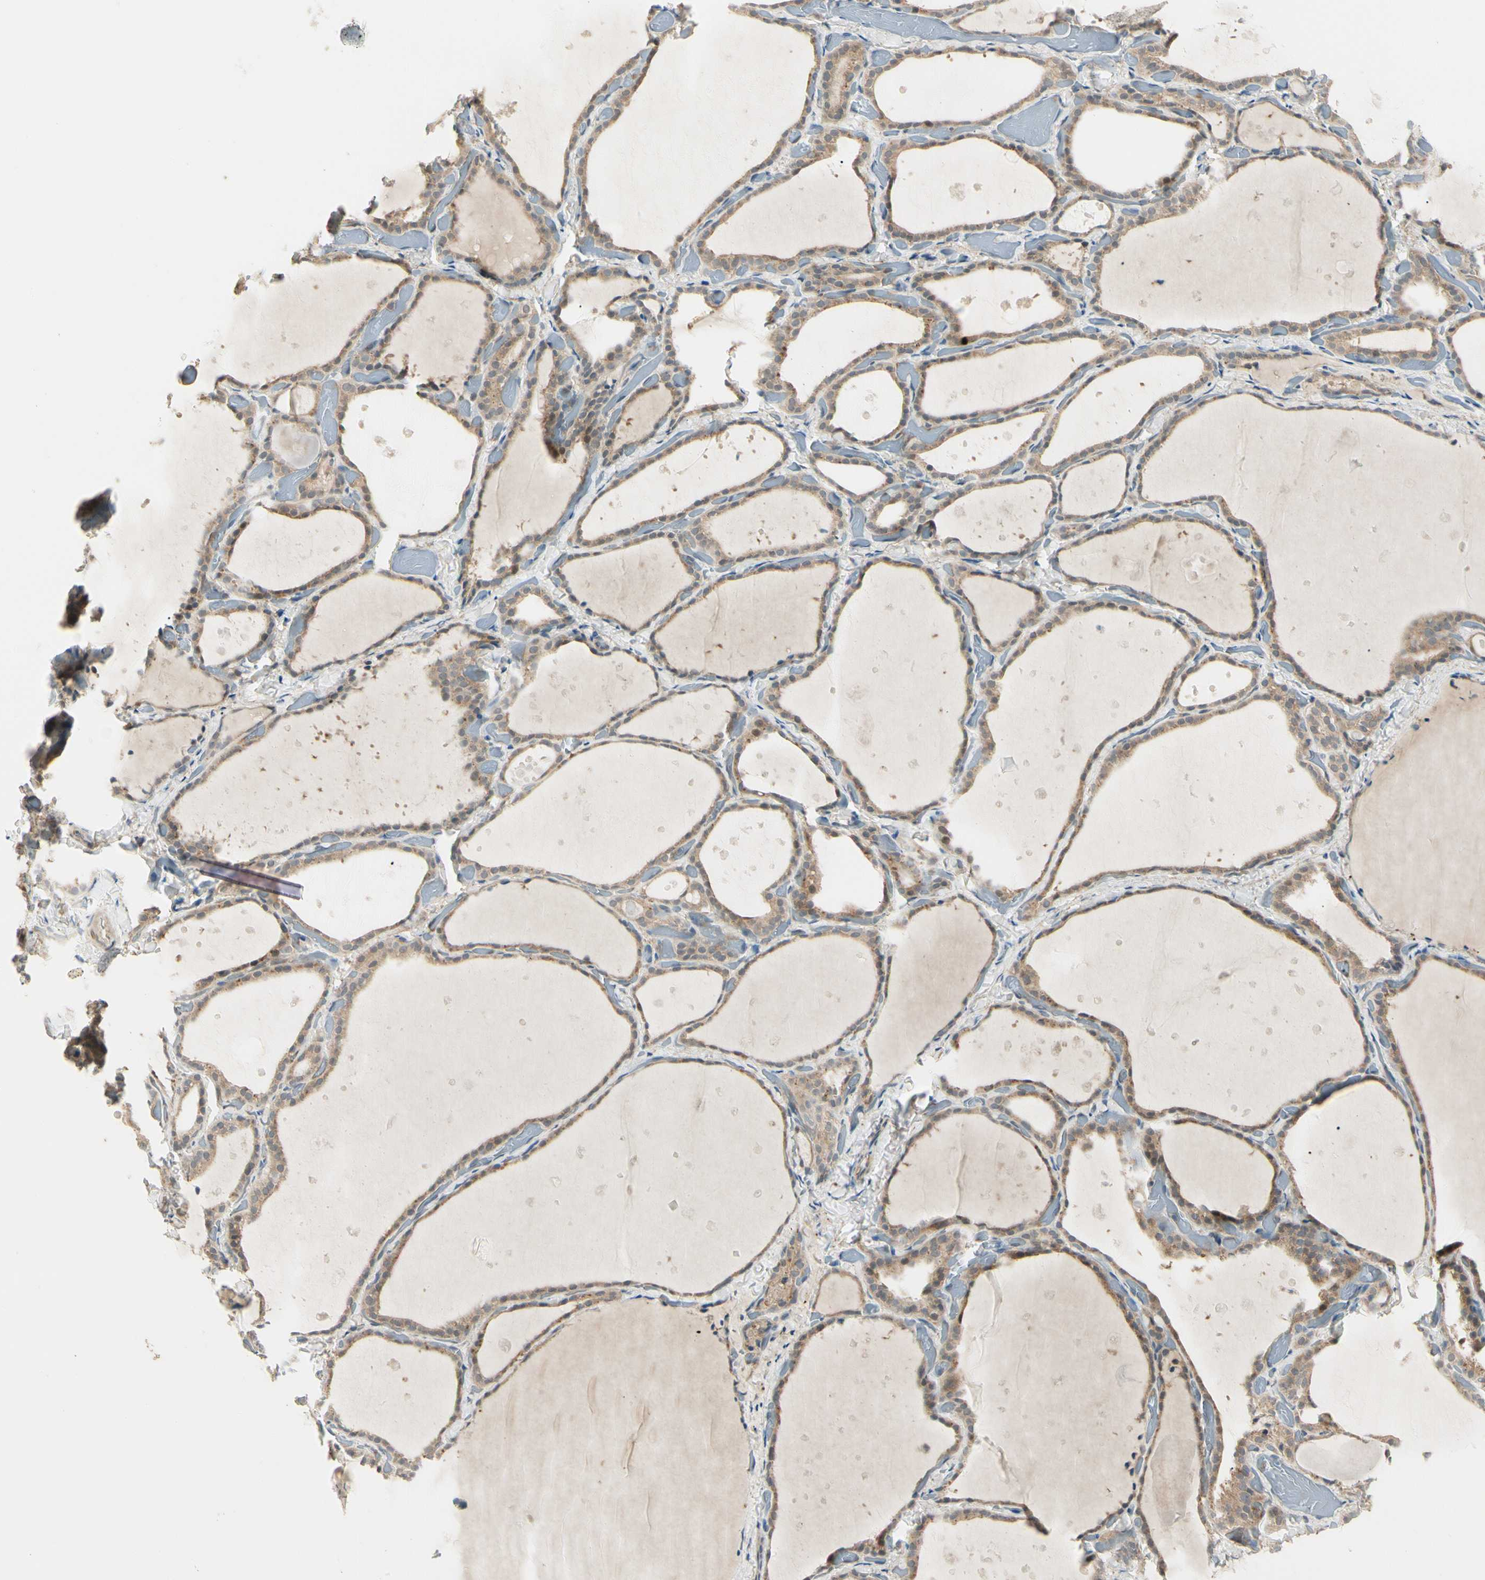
{"staining": {"intensity": "weak", "quantity": ">75%", "location": "cytoplasmic/membranous"}, "tissue": "thyroid gland", "cell_type": "Glandular cells", "image_type": "normal", "snomed": [{"axis": "morphology", "description": "Normal tissue, NOS"}, {"axis": "topography", "description": "Thyroid gland"}], "caption": "A high-resolution micrograph shows immunohistochemistry (IHC) staining of benign thyroid gland, which reveals weak cytoplasmic/membranous expression in approximately >75% of glandular cells.", "gene": "F2R", "patient": {"sex": "female", "age": 44}}